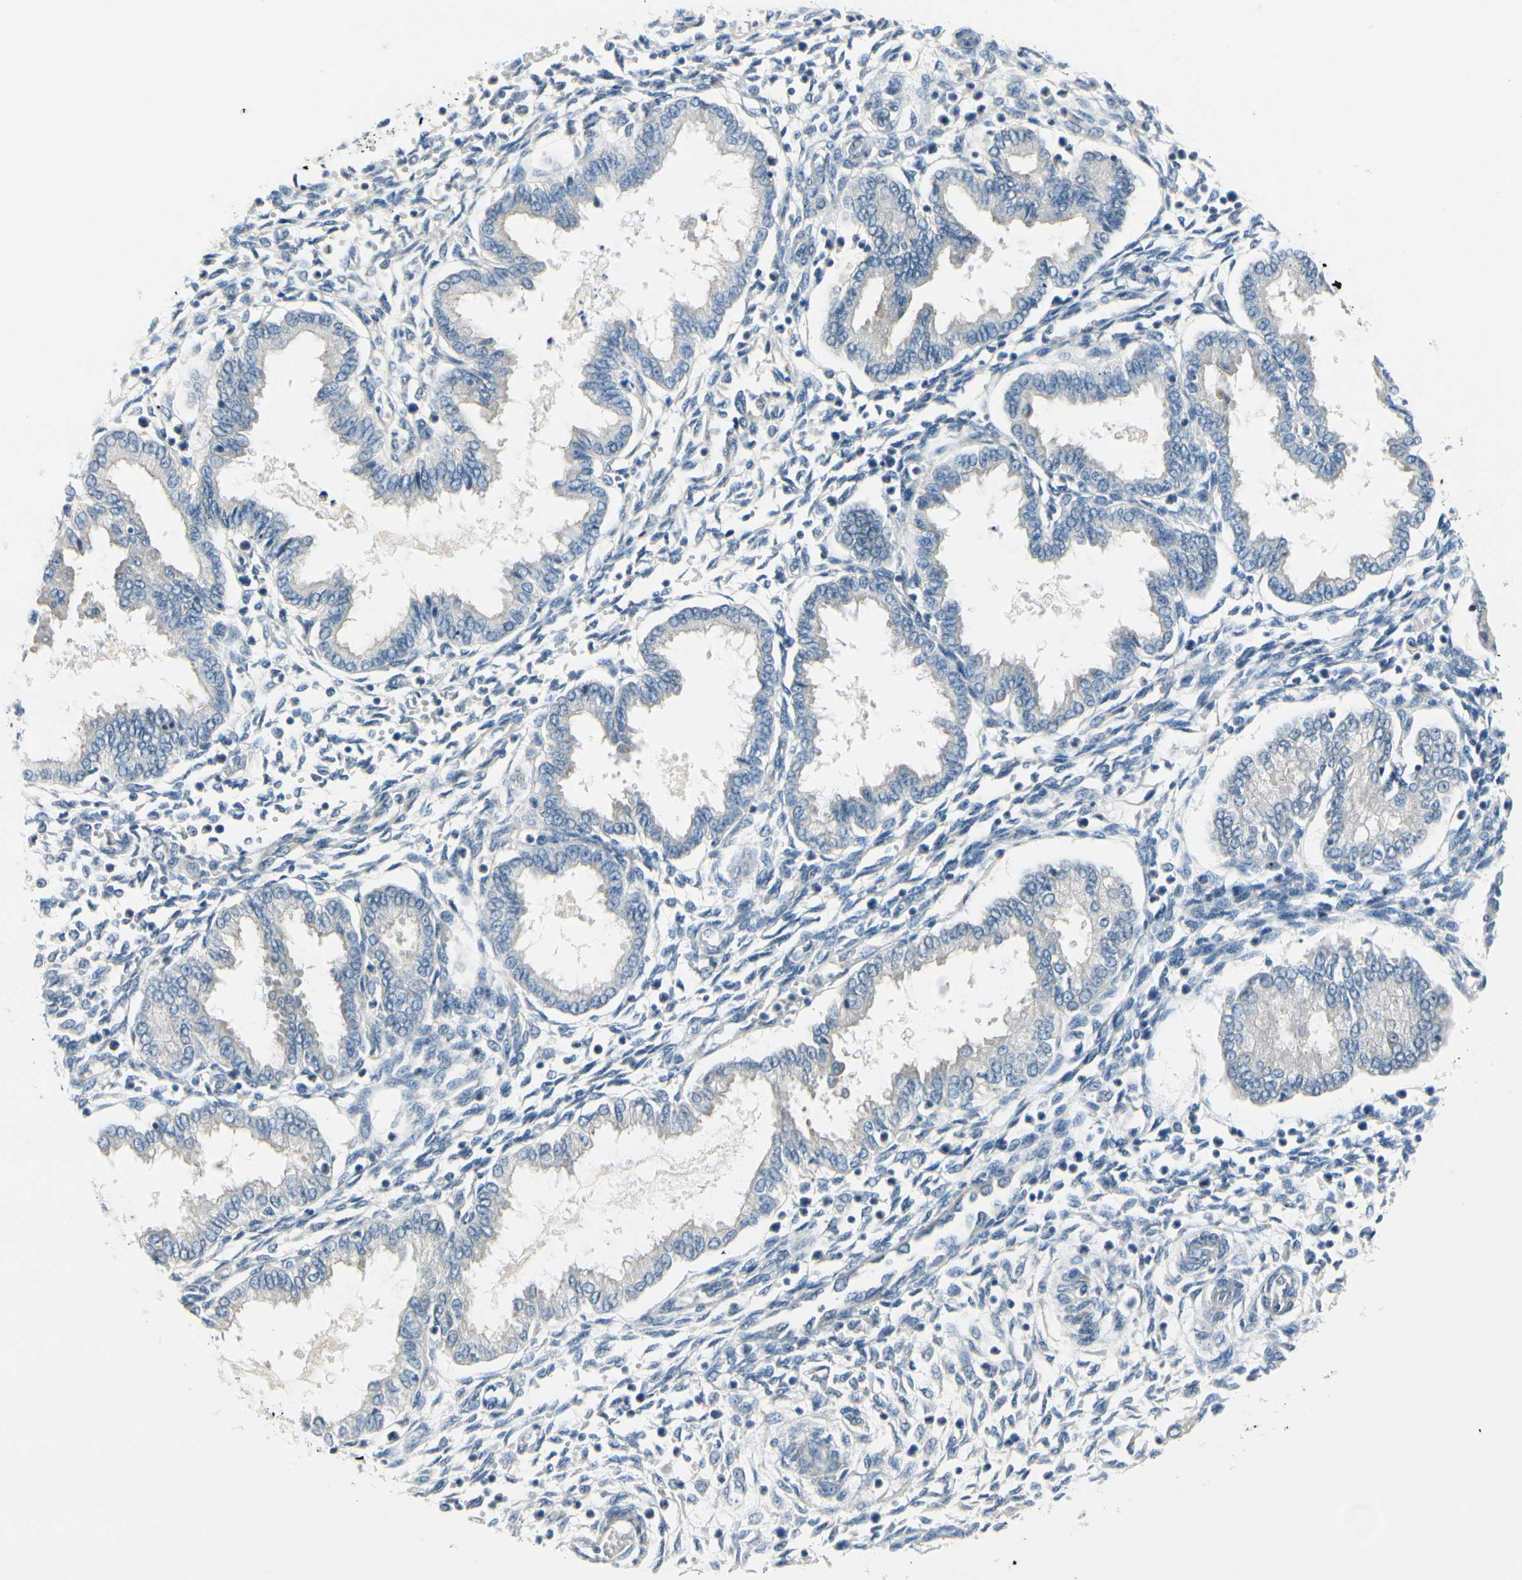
{"staining": {"intensity": "negative", "quantity": "none", "location": "none"}, "tissue": "endometrium", "cell_type": "Cells in endometrial stroma", "image_type": "normal", "snomed": [{"axis": "morphology", "description": "Normal tissue, NOS"}, {"axis": "topography", "description": "Endometrium"}], "caption": "Protein analysis of benign endometrium shows no significant expression in cells in endometrial stroma.", "gene": "FCER2", "patient": {"sex": "female", "age": 33}}